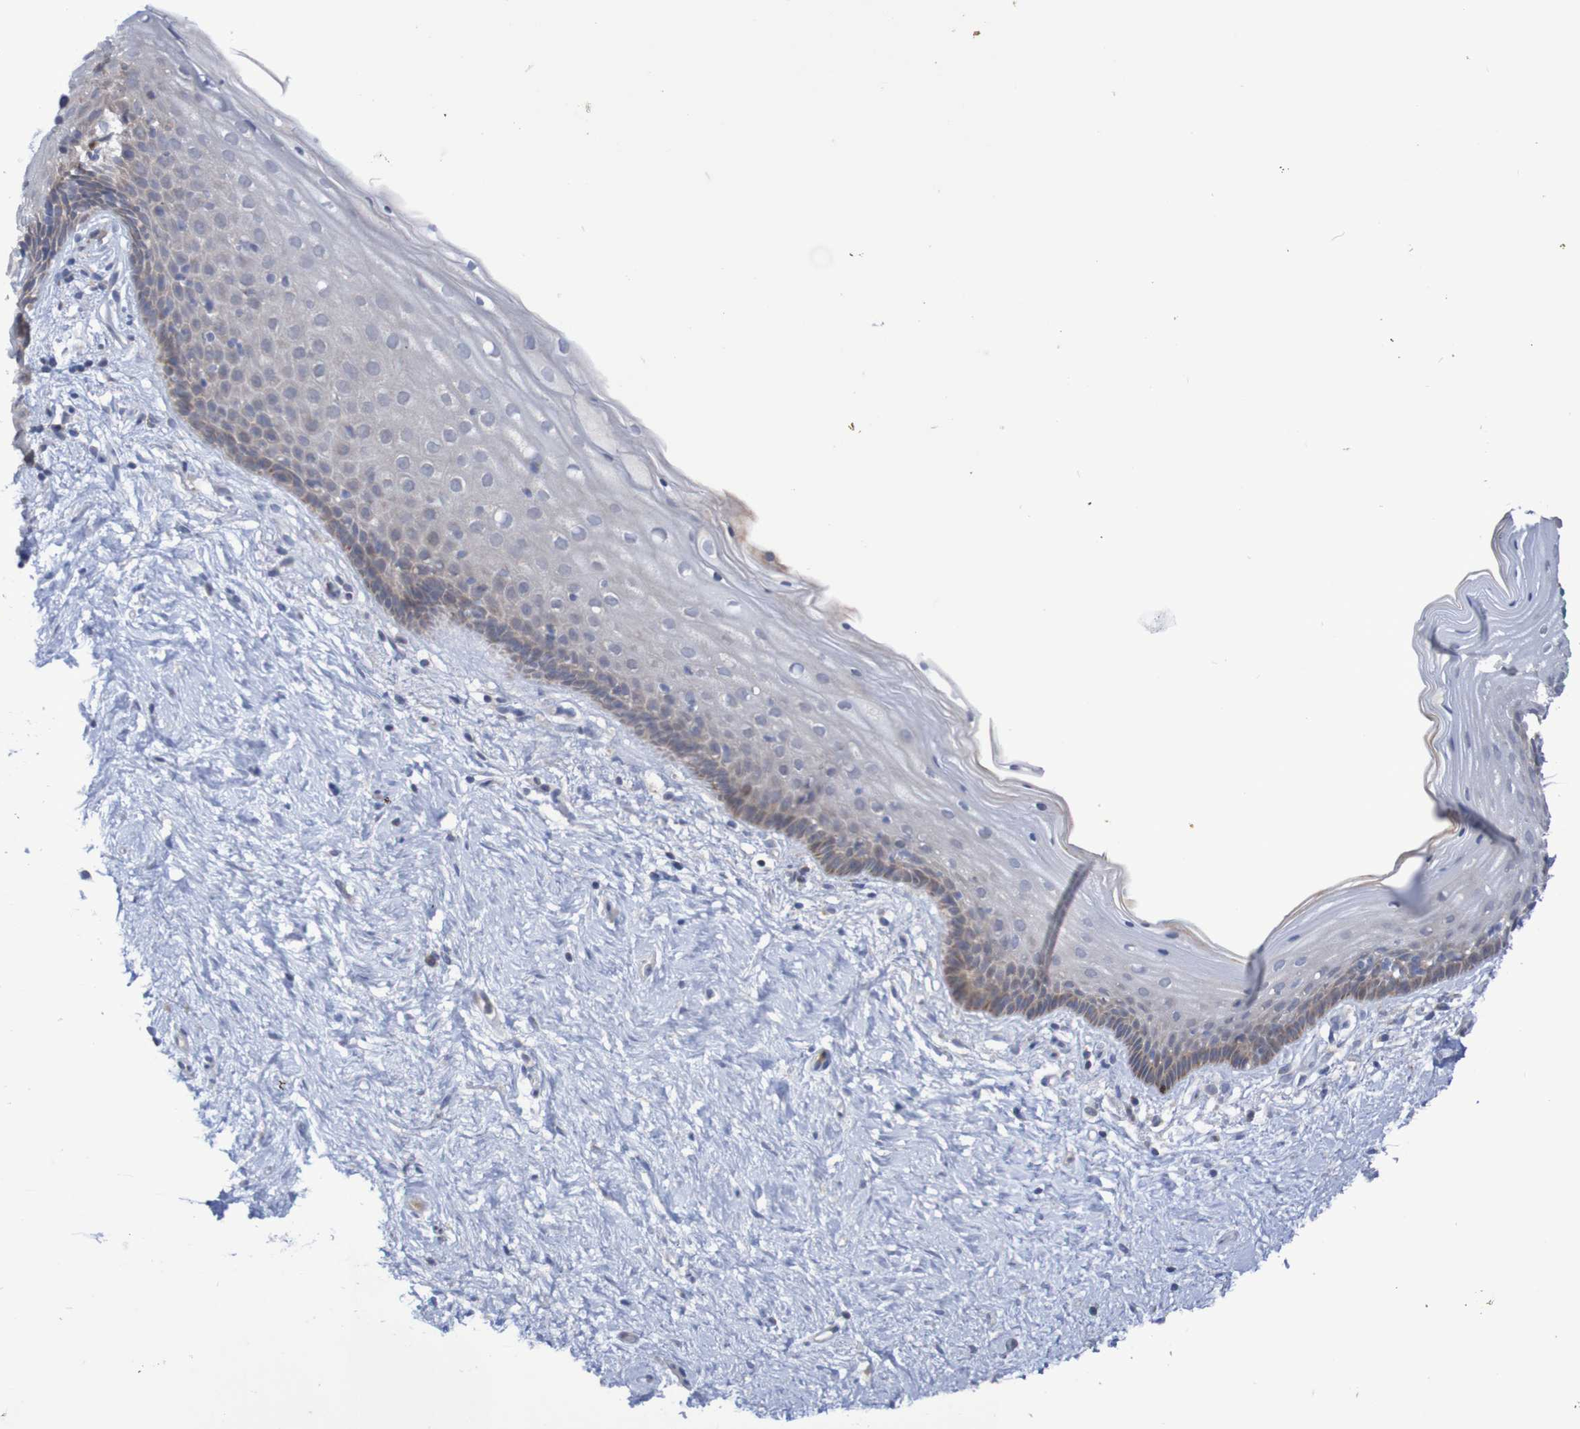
{"staining": {"intensity": "negative", "quantity": "none", "location": "none"}, "tissue": "vagina", "cell_type": "Squamous epithelial cells", "image_type": "normal", "snomed": [{"axis": "morphology", "description": "Normal tissue, NOS"}, {"axis": "topography", "description": "Vagina"}], "caption": "This is an IHC photomicrograph of benign human vagina. There is no positivity in squamous epithelial cells.", "gene": "C3orf18", "patient": {"sex": "female", "age": 44}}